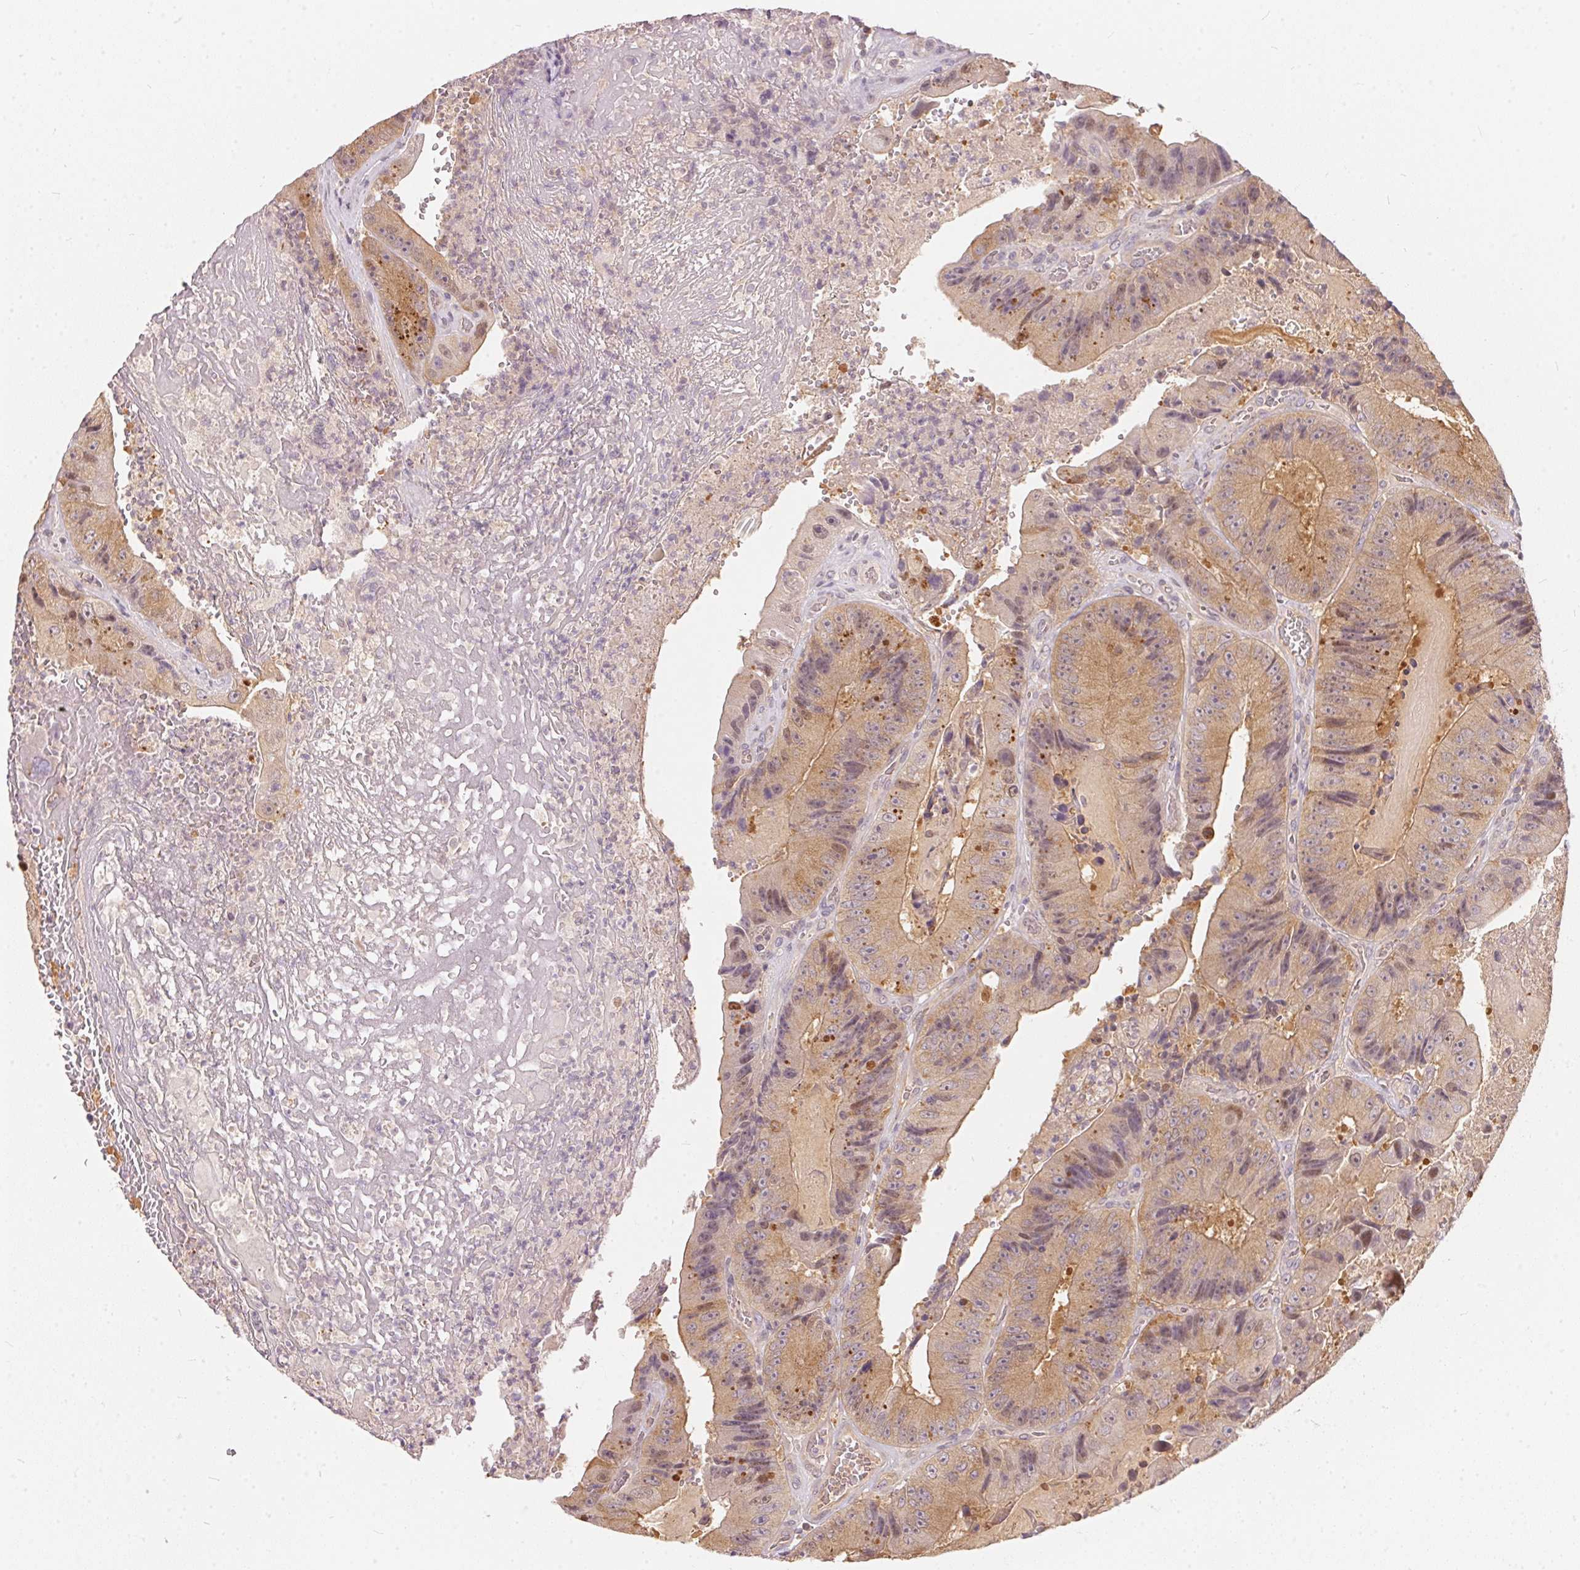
{"staining": {"intensity": "weak", "quantity": ">75%", "location": "cytoplasmic/membranous"}, "tissue": "colorectal cancer", "cell_type": "Tumor cells", "image_type": "cancer", "snomed": [{"axis": "morphology", "description": "Adenocarcinoma, NOS"}, {"axis": "topography", "description": "Colon"}], "caption": "A photomicrograph of adenocarcinoma (colorectal) stained for a protein exhibits weak cytoplasmic/membranous brown staining in tumor cells.", "gene": "BLMH", "patient": {"sex": "female", "age": 86}}